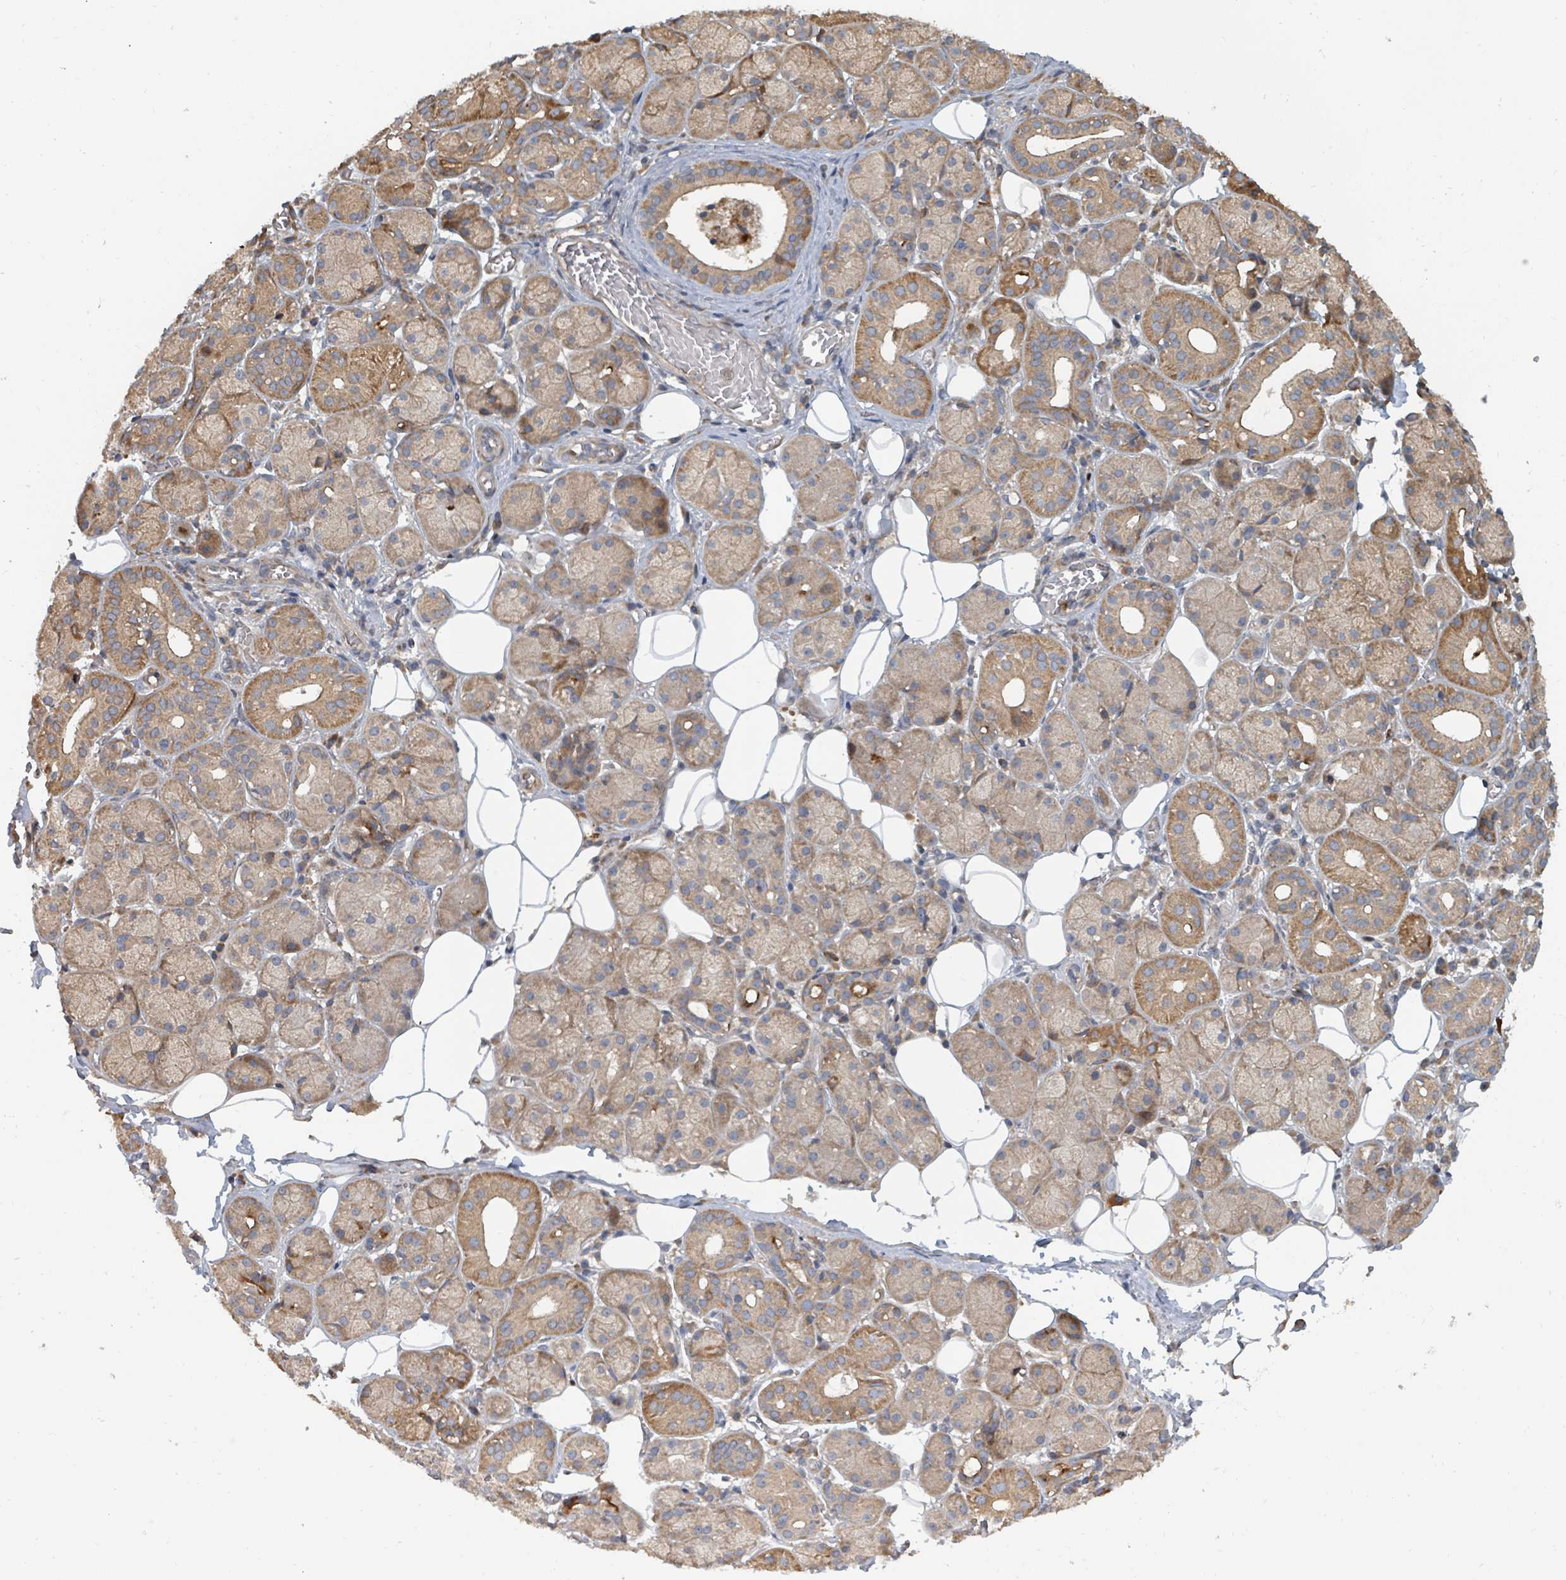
{"staining": {"intensity": "moderate", "quantity": ">75%", "location": "cytoplasmic/membranous"}, "tissue": "salivary gland", "cell_type": "Glandular cells", "image_type": "normal", "snomed": [{"axis": "morphology", "description": "Squamous cell carcinoma, NOS"}, {"axis": "topography", "description": "Skin"}, {"axis": "topography", "description": "Head-Neck"}], "caption": "Immunohistochemical staining of unremarkable human salivary gland demonstrates moderate cytoplasmic/membranous protein staining in approximately >75% of glandular cells.", "gene": "DPM1", "patient": {"sex": "male", "age": 80}}